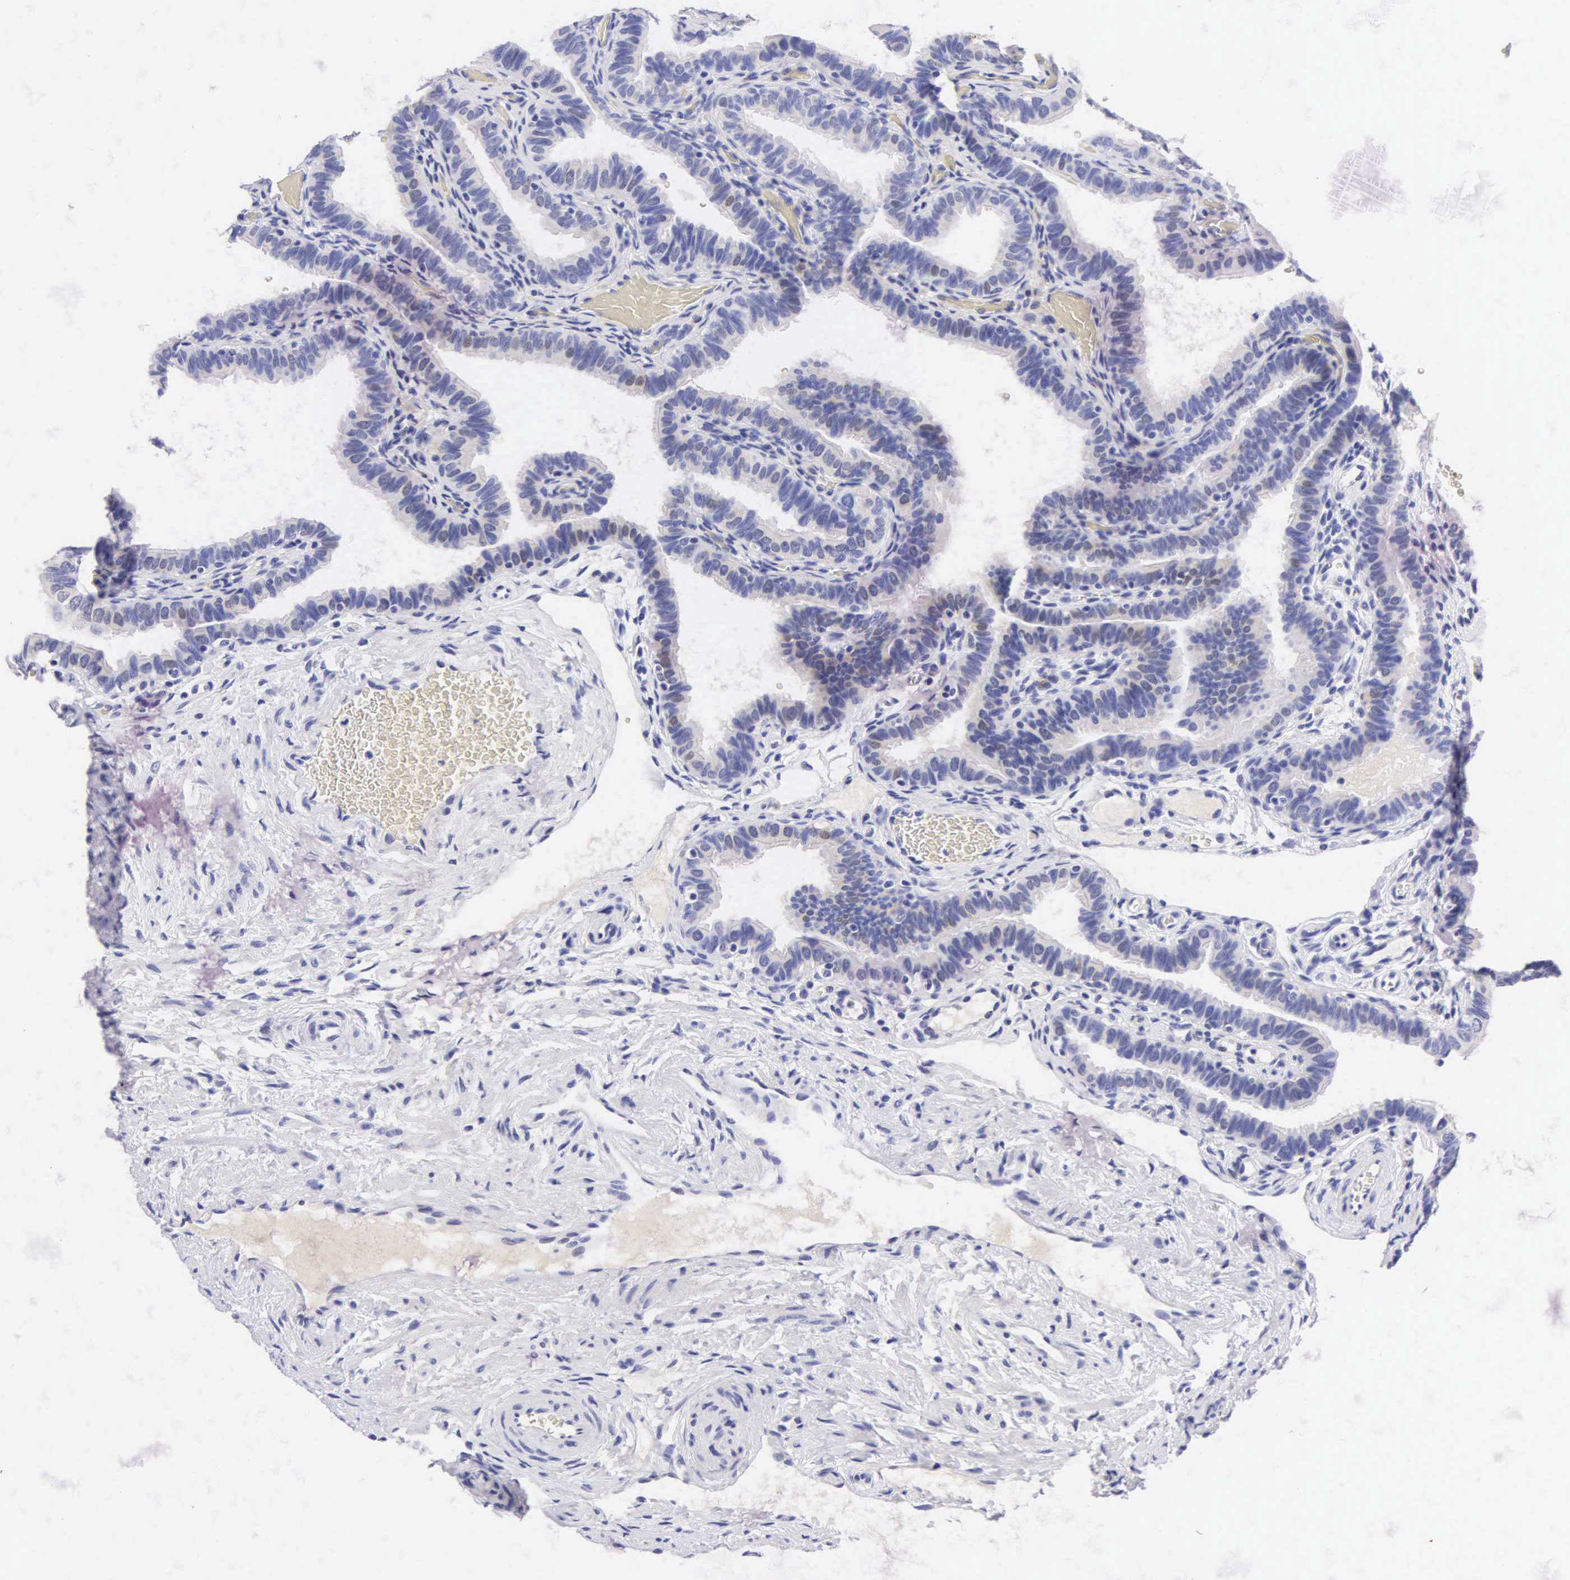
{"staining": {"intensity": "weak", "quantity": "<25%", "location": "nuclear"}, "tissue": "fallopian tube", "cell_type": "Glandular cells", "image_type": "normal", "snomed": [{"axis": "morphology", "description": "Normal tissue, NOS"}, {"axis": "topography", "description": "Vagina"}, {"axis": "topography", "description": "Fallopian tube"}], "caption": "High magnification brightfield microscopy of benign fallopian tube stained with DAB (brown) and counterstained with hematoxylin (blue): glandular cells show no significant staining. The staining was performed using DAB (3,3'-diaminobenzidine) to visualize the protein expression in brown, while the nuclei were stained in blue with hematoxylin (Magnification: 20x).", "gene": "NKX2", "patient": {"sex": "female", "age": 38}}